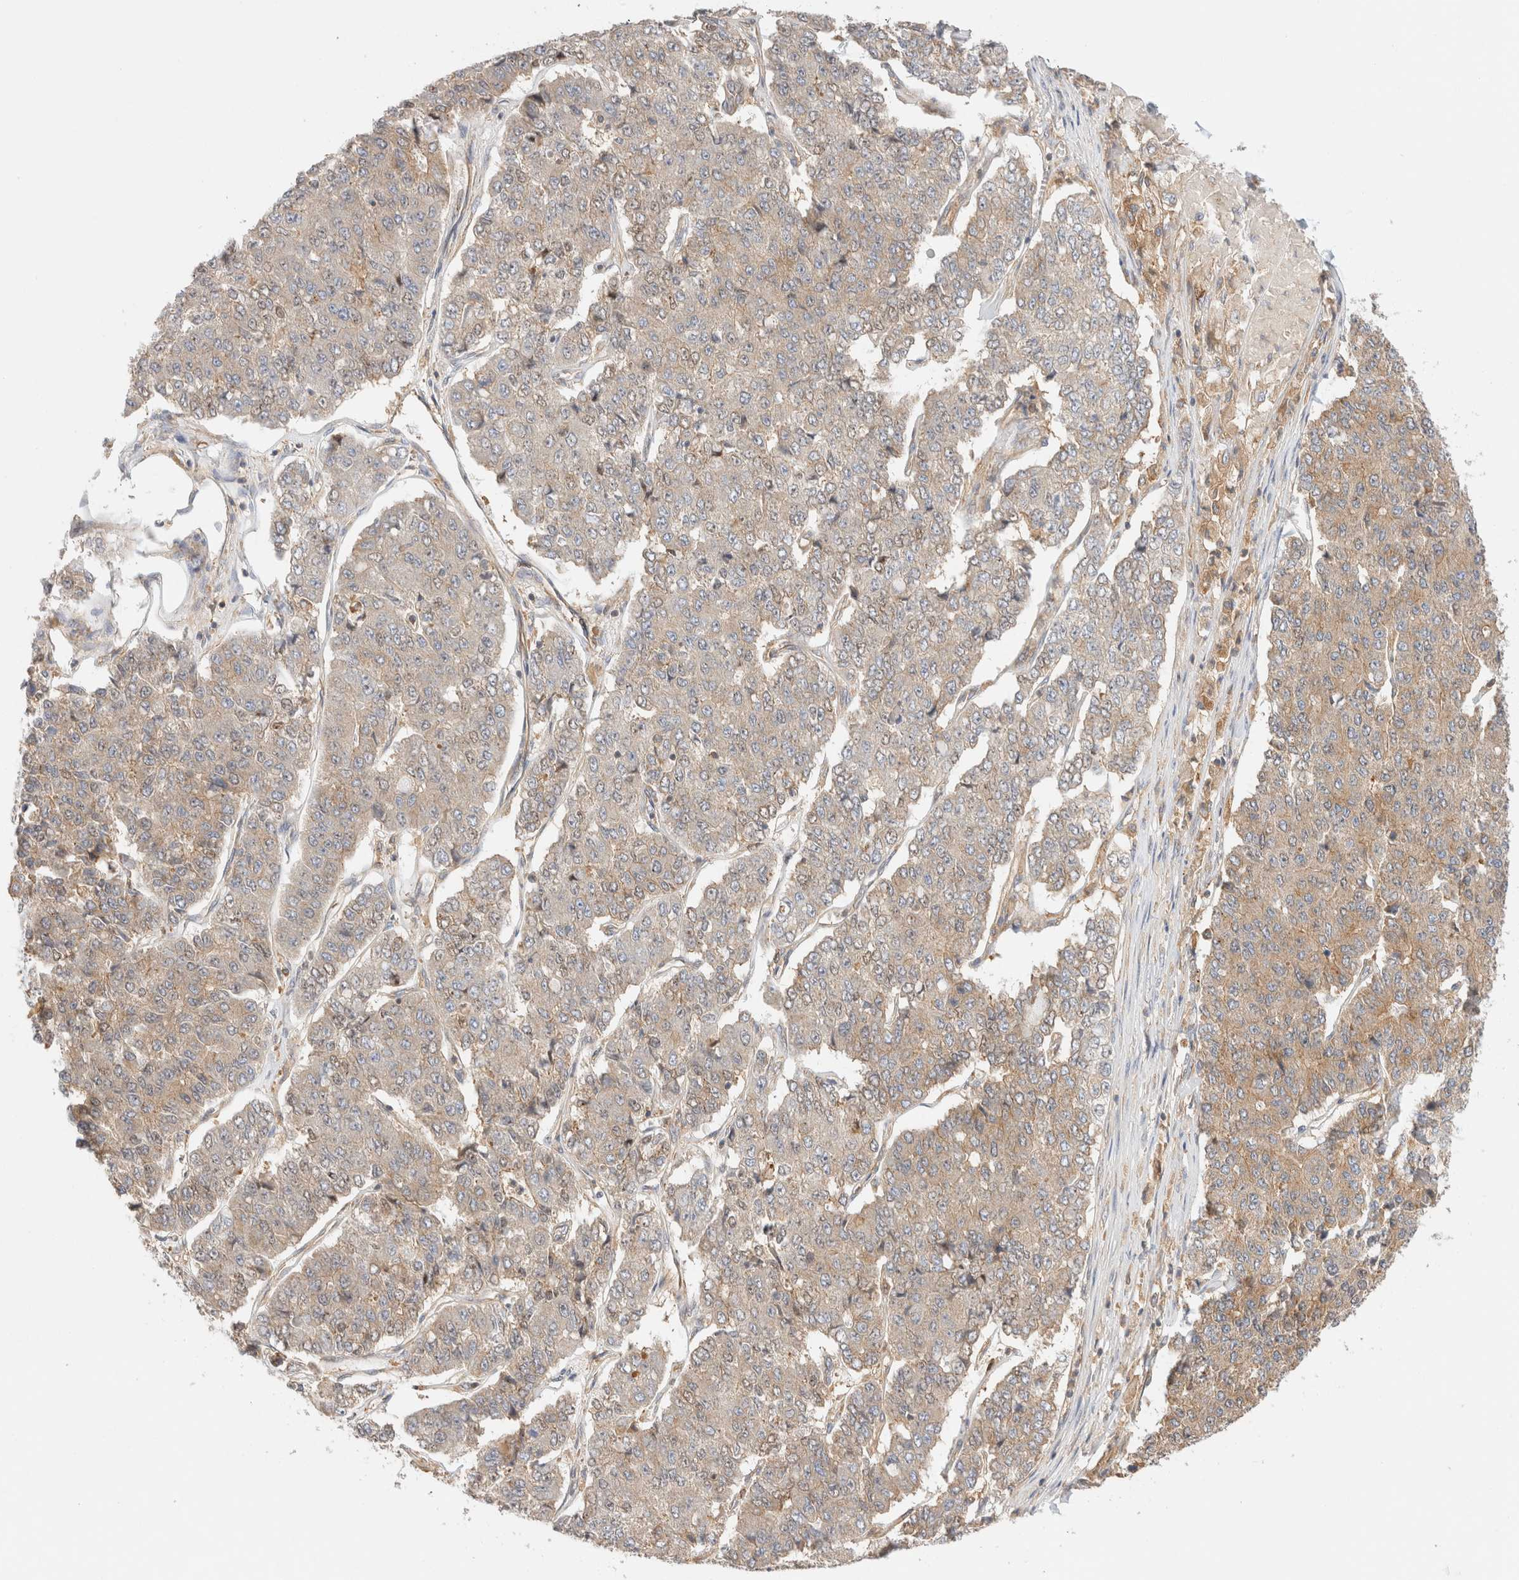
{"staining": {"intensity": "weak", "quantity": "<25%", "location": "cytoplasmic/membranous"}, "tissue": "pancreatic cancer", "cell_type": "Tumor cells", "image_type": "cancer", "snomed": [{"axis": "morphology", "description": "Adenocarcinoma, NOS"}, {"axis": "topography", "description": "Pancreas"}], "caption": "Immunohistochemistry histopathology image of human pancreatic adenocarcinoma stained for a protein (brown), which demonstrates no positivity in tumor cells.", "gene": "RABEP1", "patient": {"sex": "male", "age": 50}}